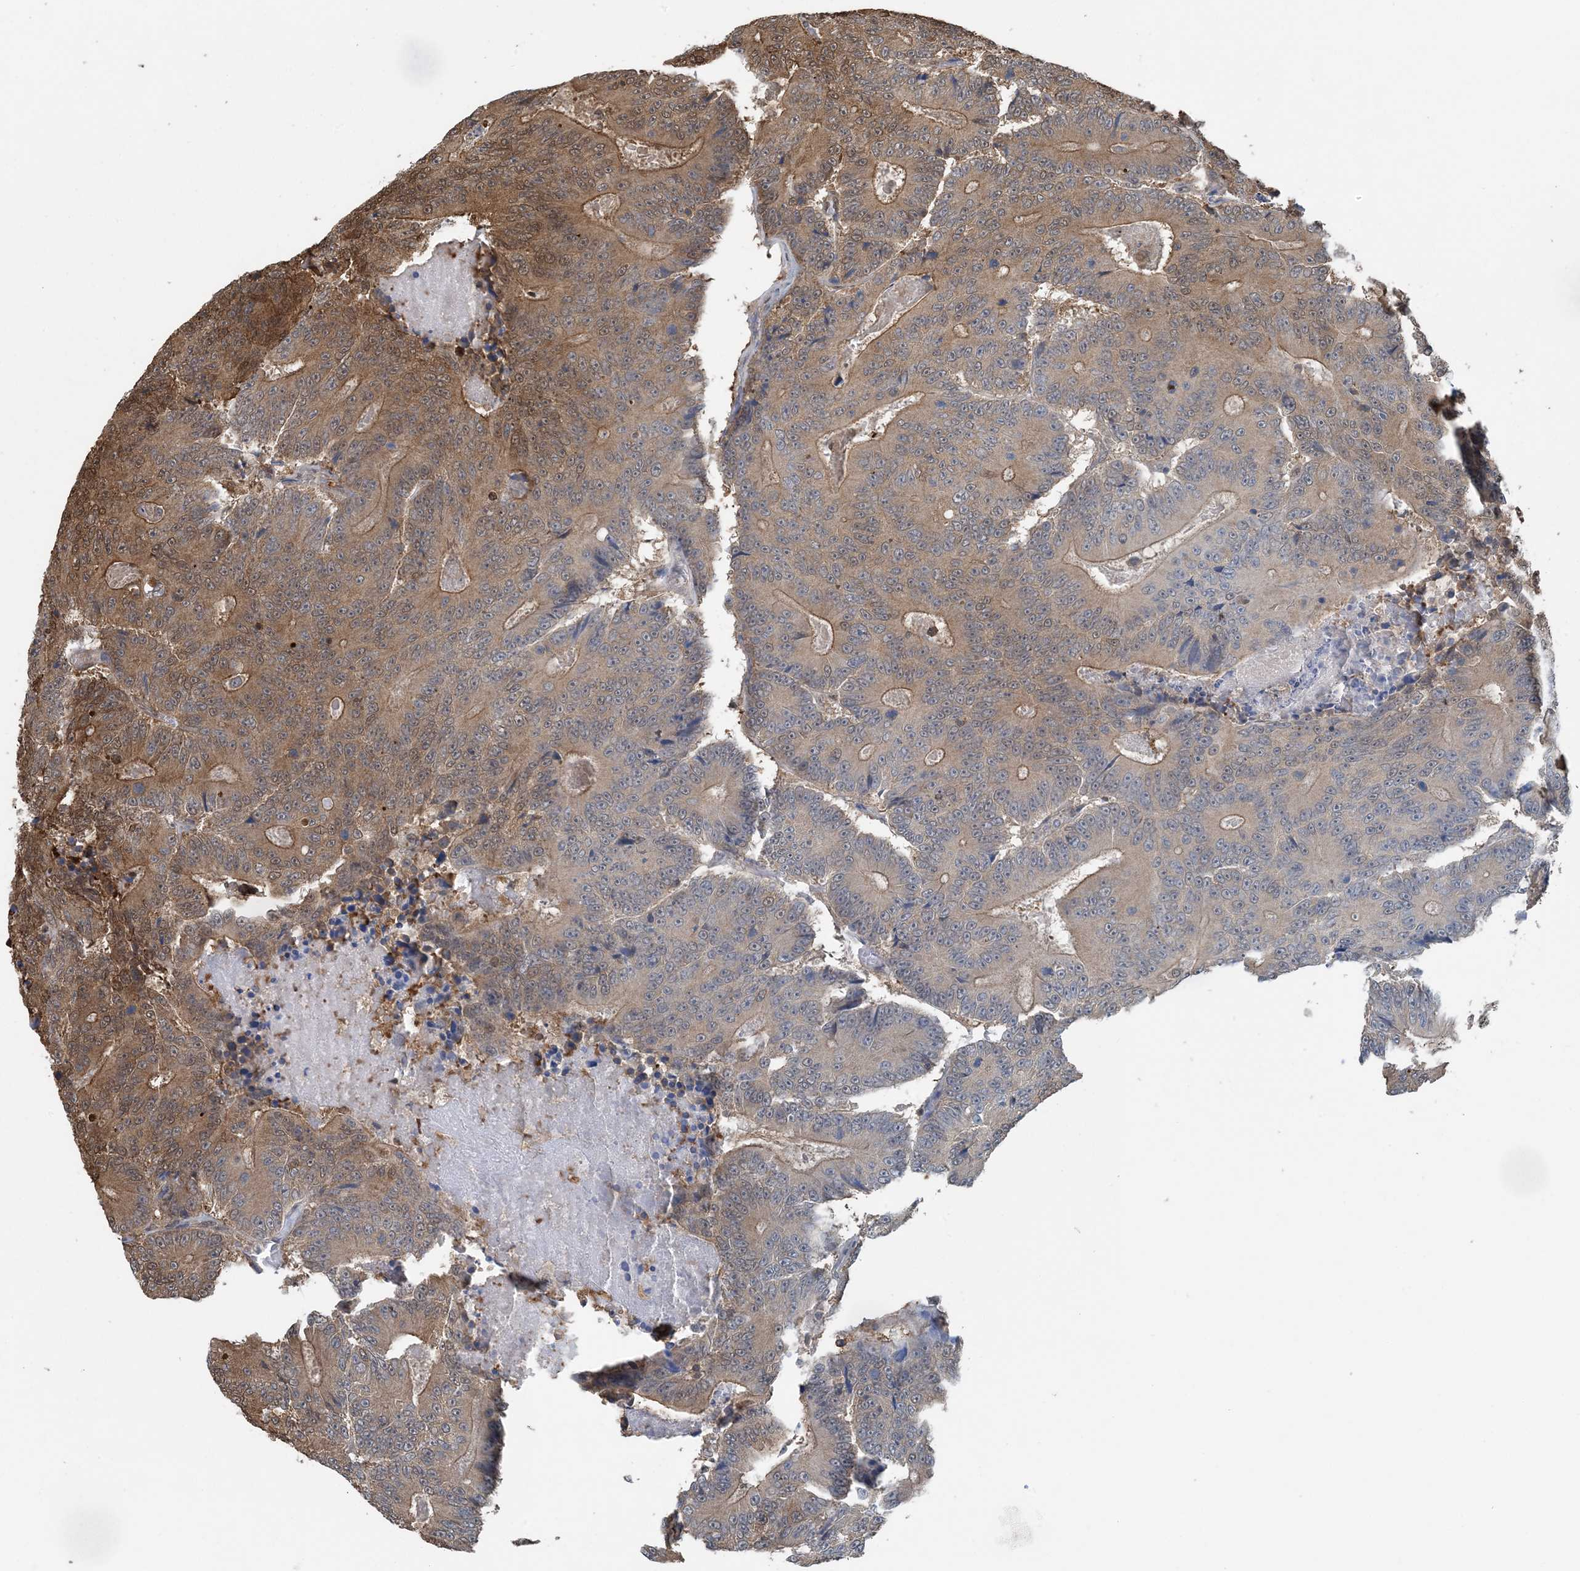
{"staining": {"intensity": "moderate", "quantity": "25%-75%", "location": "cytoplasmic/membranous"}, "tissue": "colorectal cancer", "cell_type": "Tumor cells", "image_type": "cancer", "snomed": [{"axis": "morphology", "description": "Adenocarcinoma, NOS"}, {"axis": "topography", "description": "Colon"}], "caption": "IHC histopathology image of human colorectal cancer (adenocarcinoma) stained for a protein (brown), which exhibits medium levels of moderate cytoplasmic/membranous positivity in about 25%-75% of tumor cells.", "gene": "HIKESHI", "patient": {"sex": "male", "age": 83}}